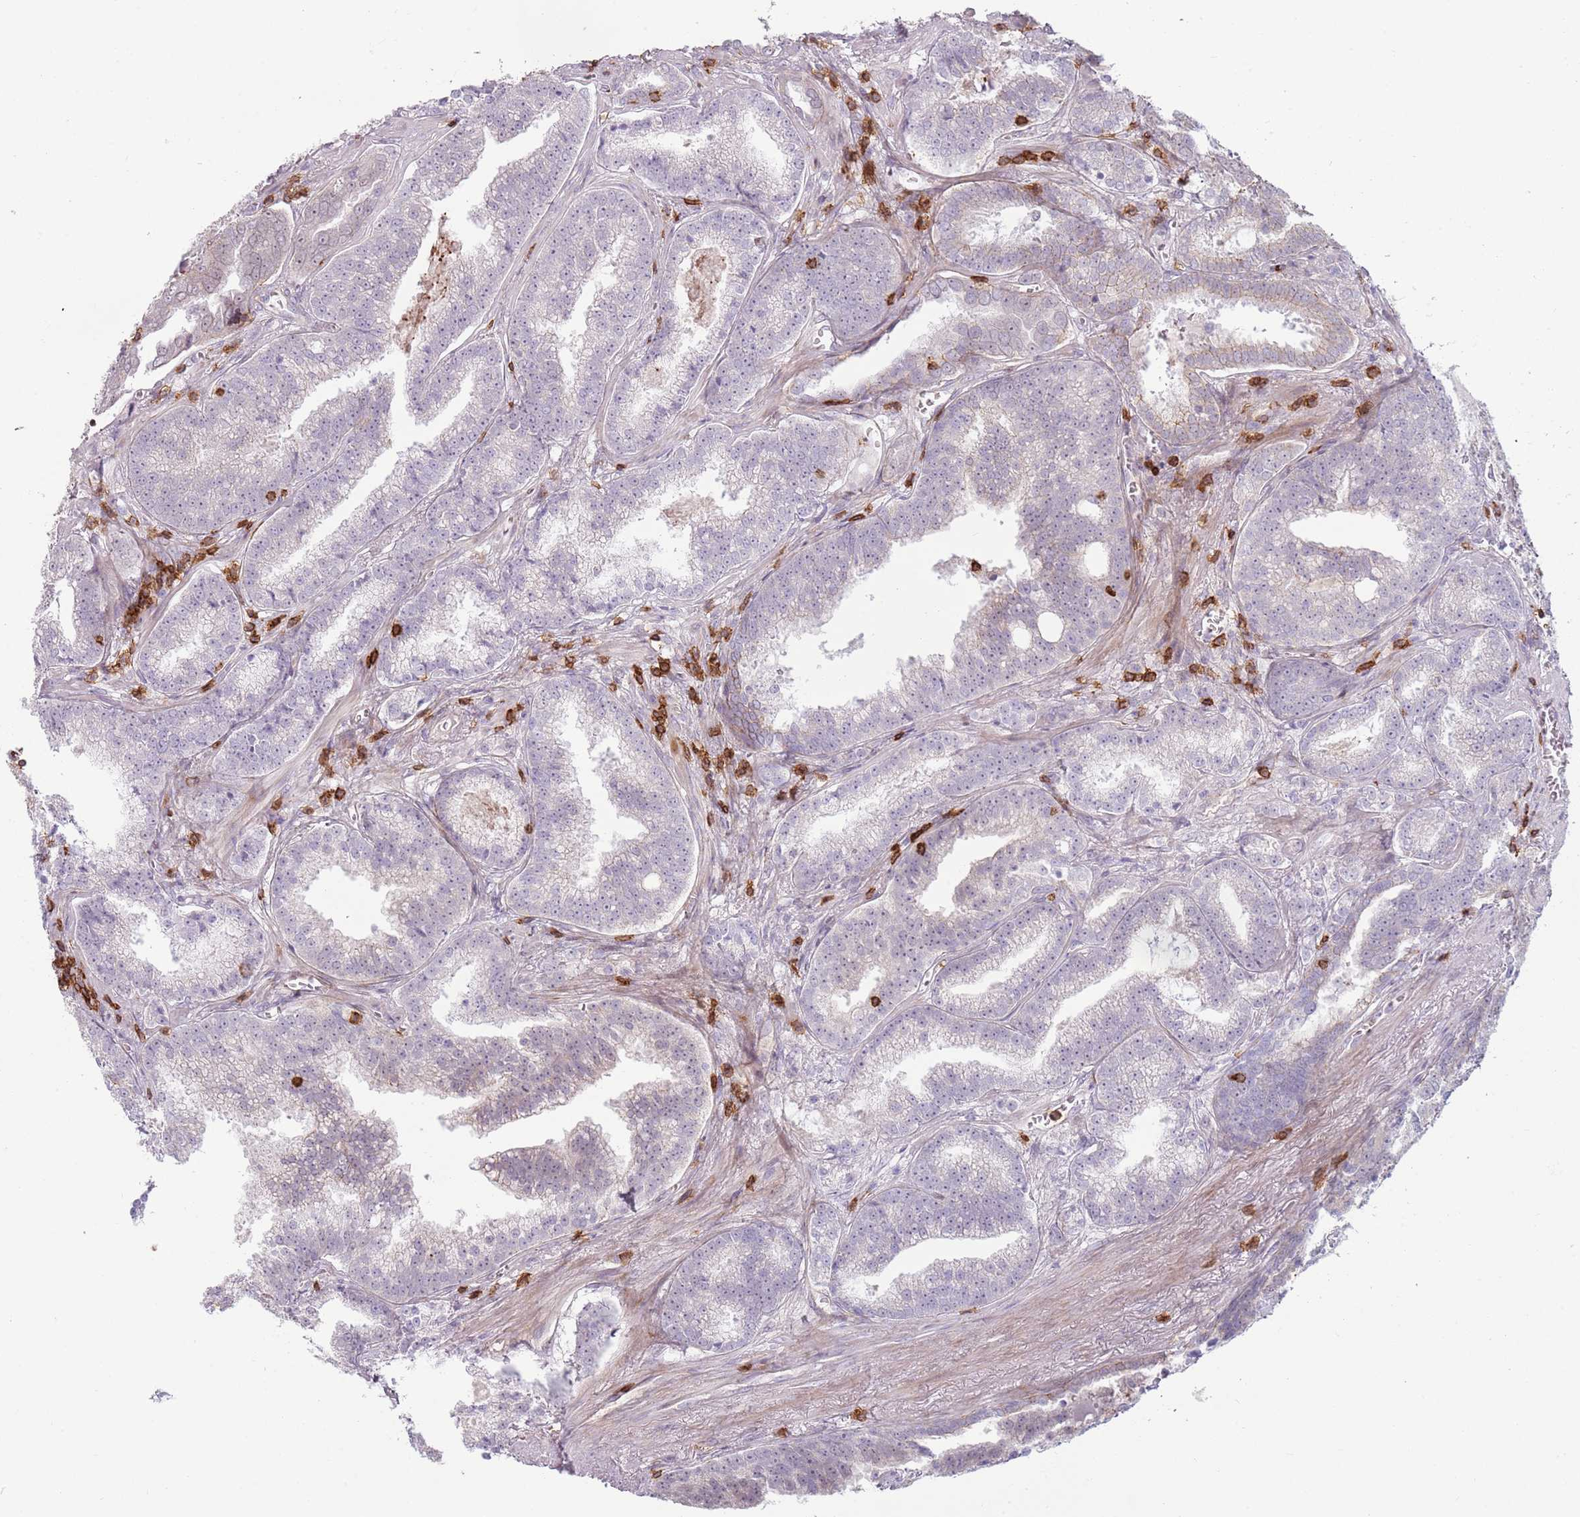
{"staining": {"intensity": "moderate", "quantity": "<25%", "location": "cytoplasmic/membranous"}, "tissue": "prostate cancer", "cell_type": "Tumor cells", "image_type": "cancer", "snomed": [{"axis": "morphology", "description": "Adenocarcinoma, High grade"}, {"axis": "topography", "description": "Prostate"}], "caption": "Immunohistochemical staining of prostate cancer (high-grade adenocarcinoma) exhibits moderate cytoplasmic/membranous protein expression in approximately <25% of tumor cells.", "gene": "ZNF583", "patient": {"sex": "male", "age": 67}}